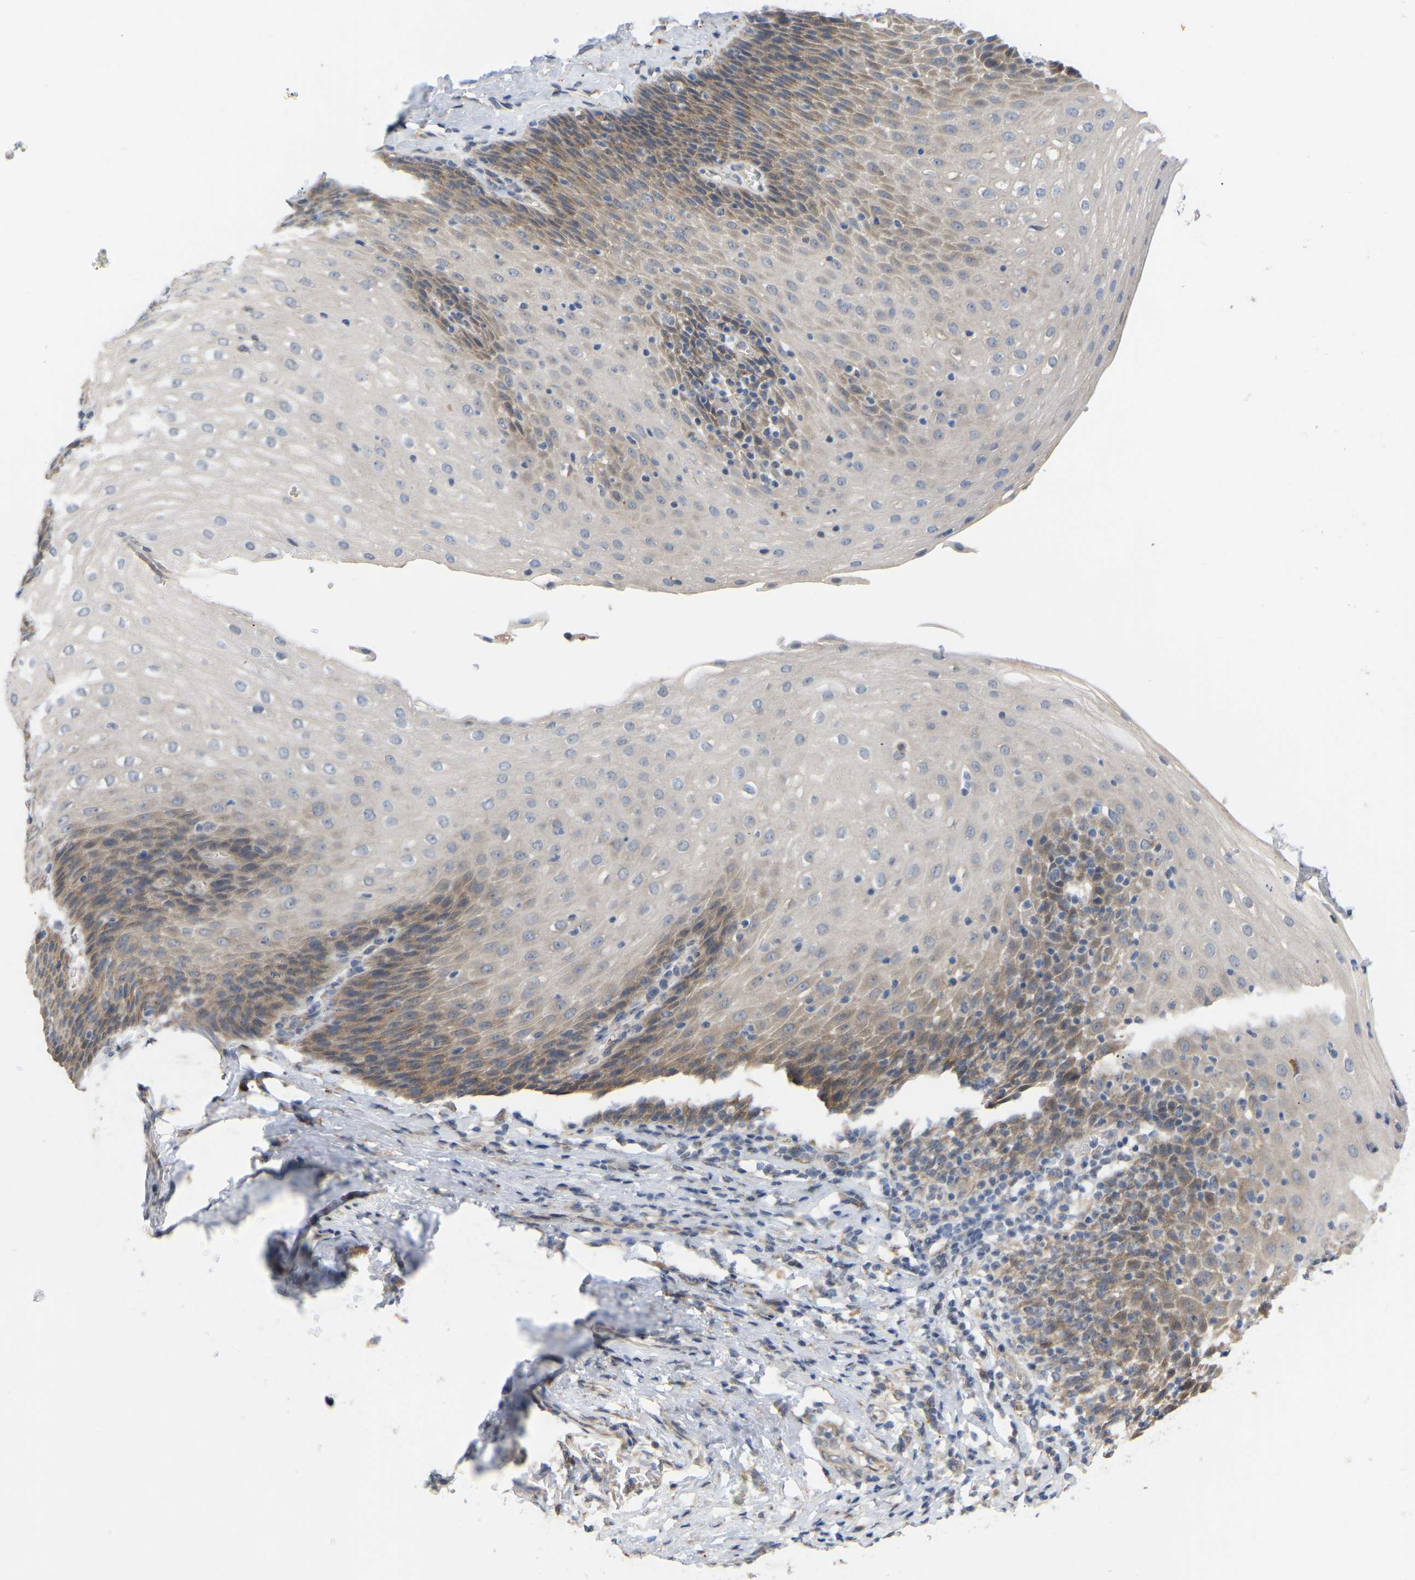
{"staining": {"intensity": "moderate", "quantity": "25%-75%", "location": "cytoplasmic/membranous"}, "tissue": "esophagus", "cell_type": "Squamous epithelial cells", "image_type": "normal", "snomed": [{"axis": "morphology", "description": "Normal tissue, NOS"}, {"axis": "topography", "description": "Esophagus"}], "caption": "Approximately 25%-75% of squamous epithelial cells in benign human esophagus exhibit moderate cytoplasmic/membranous protein expression as visualized by brown immunohistochemical staining.", "gene": "BEND3", "patient": {"sex": "female", "age": 61}}